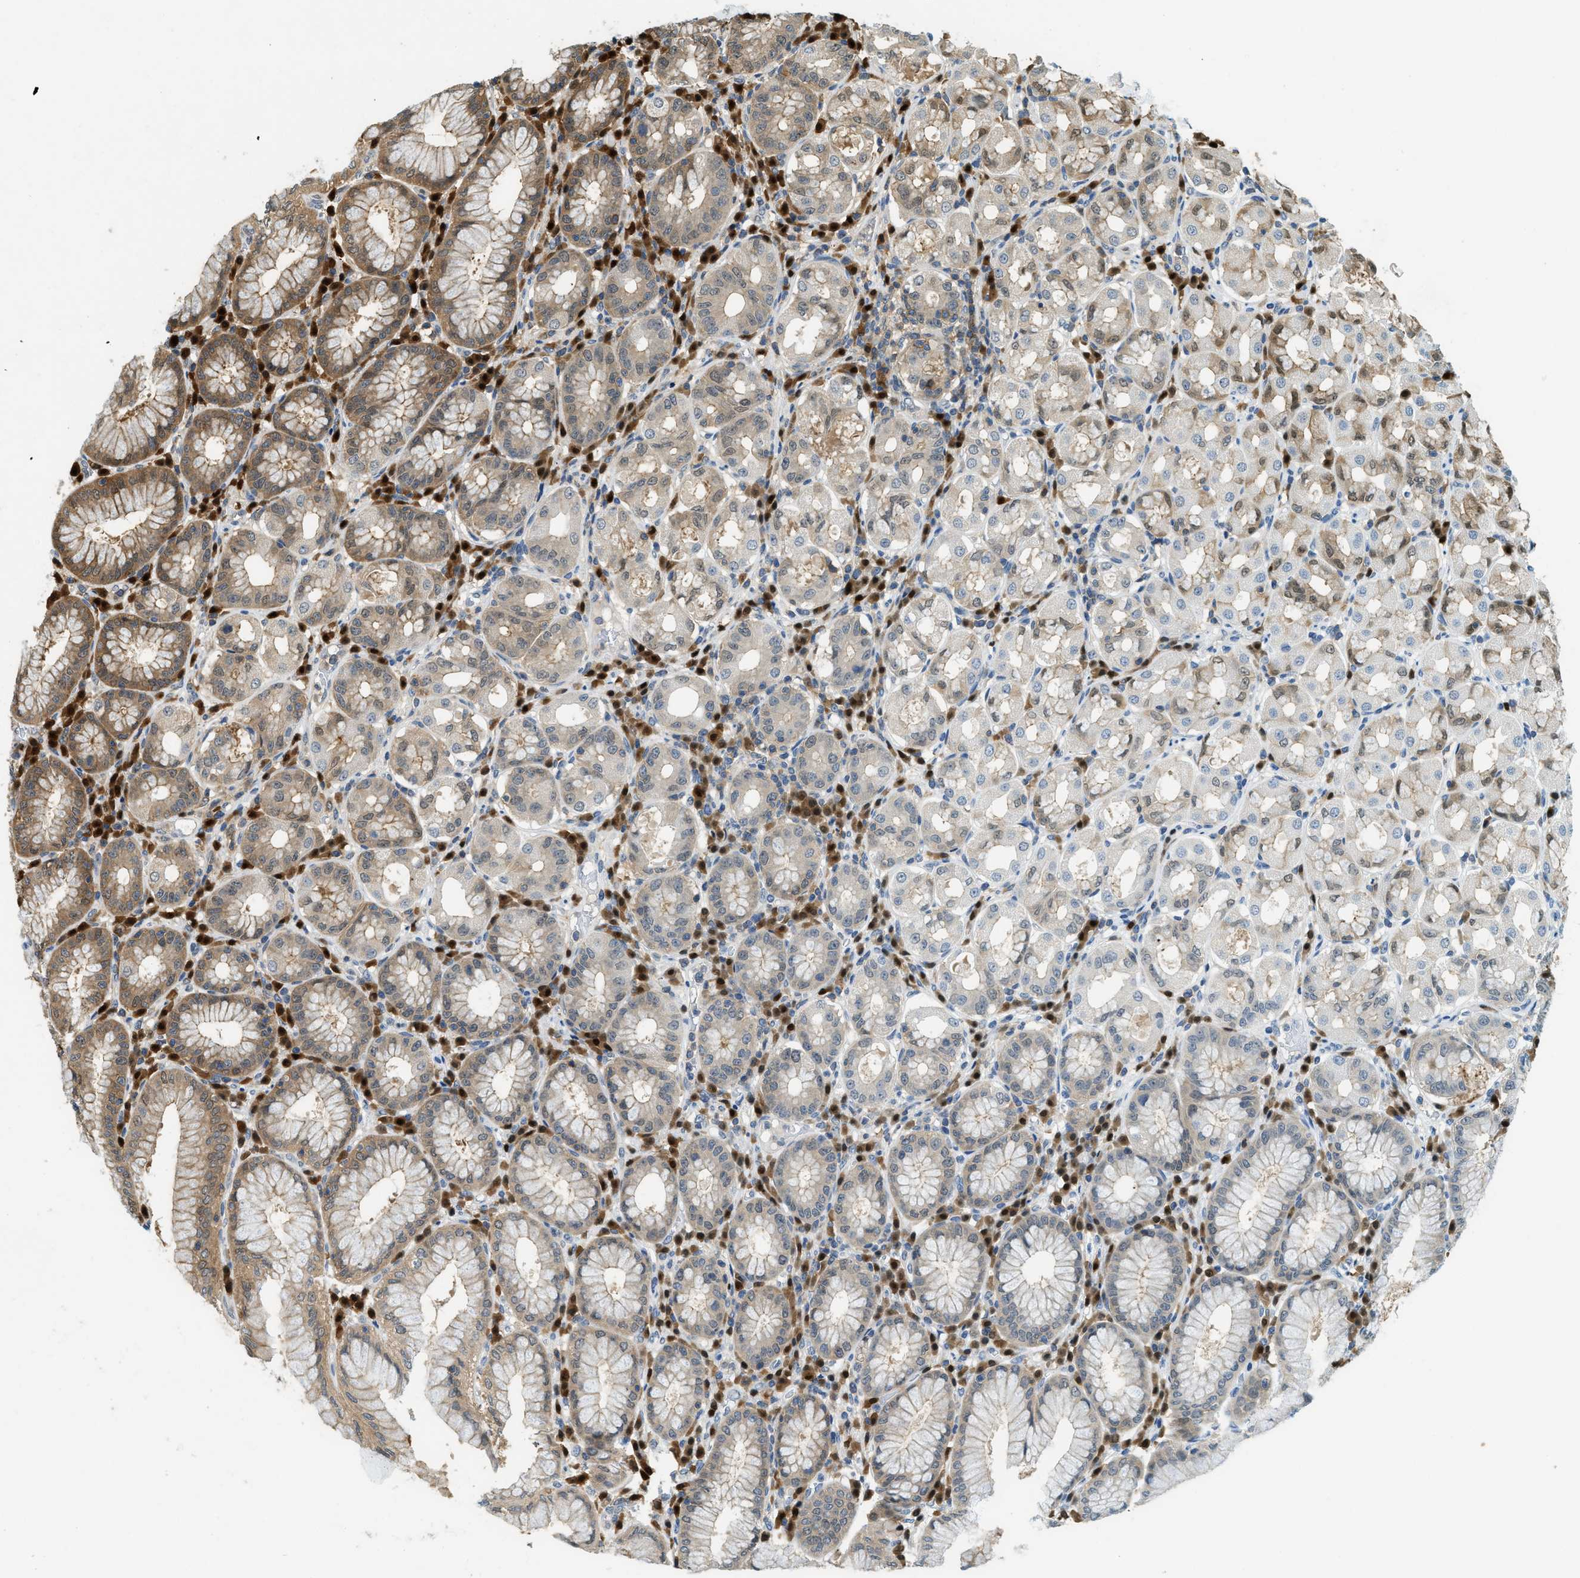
{"staining": {"intensity": "moderate", "quantity": ">75%", "location": "cytoplasmic/membranous,nuclear"}, "tissue": "stomach", "cell_type": "Glandular cells", "image_type": "normal", "snomed": [{"axis": "morphology", "description": "Normal tissue, NOS"}, {"axis": "topography", "description": "Stomach"}, {"axis": "topography", "description": "Stomach, lower"}], "caption": "The photomicrograph demonstrates staining of normal stomach, revealing moderate cytoplasmic/membranous,nuclear protein positivity (brown color) within glandular cells. (DAB (3,3'-diaminobenzidine) IHC with brightfield microscopy, high magnification).", "gene": "GMPPB", "patient": {"sex": "female", "age": 56}}